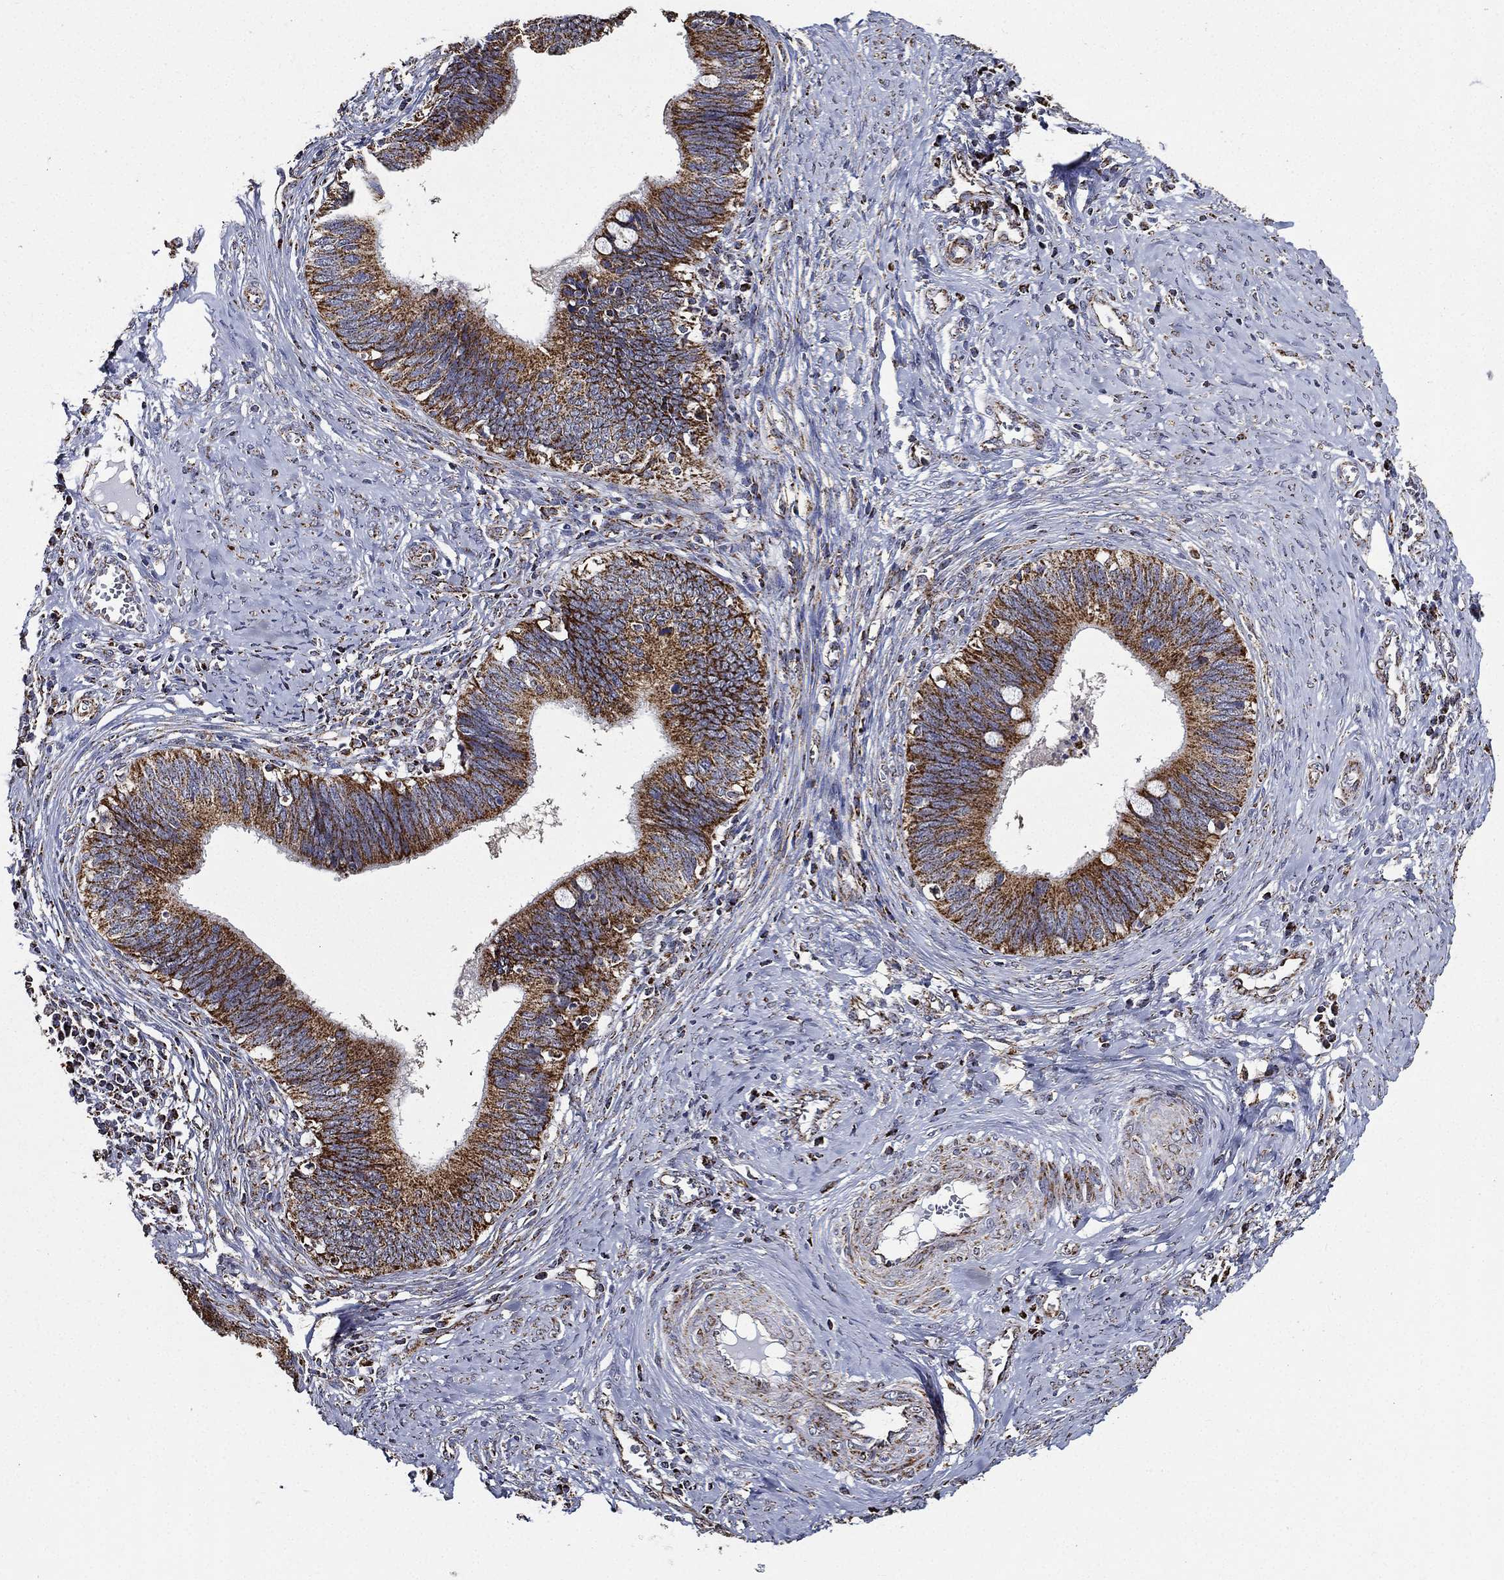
{"staining": {"intensity": "strong", "quantity": "25%-75%", "location": "cytoplasmic/membranous"}, "tissue": "cervical cancer", "cell_type": "Tumor cells", "image_type": "cancer", "snomed": [{"axis": "morphology", "description": "Adenocarcinoma, NOS"}, {"axis": "topography", "description": "Cervix"}], "caption": "Immunohistochemistry (IHC) image of neoplastic tissue: adenocarcinoma (cervical) stained using immunohistochemistry (IHC) demonstrates high levels of strong protein expression localized specifically in the cytoplasmic/membranous of tumor cells, appearing as a cytoplasmic/membranous brown color.", "gene": "NDUFAB1", "patient": {"sex": "female", "age": 42}}